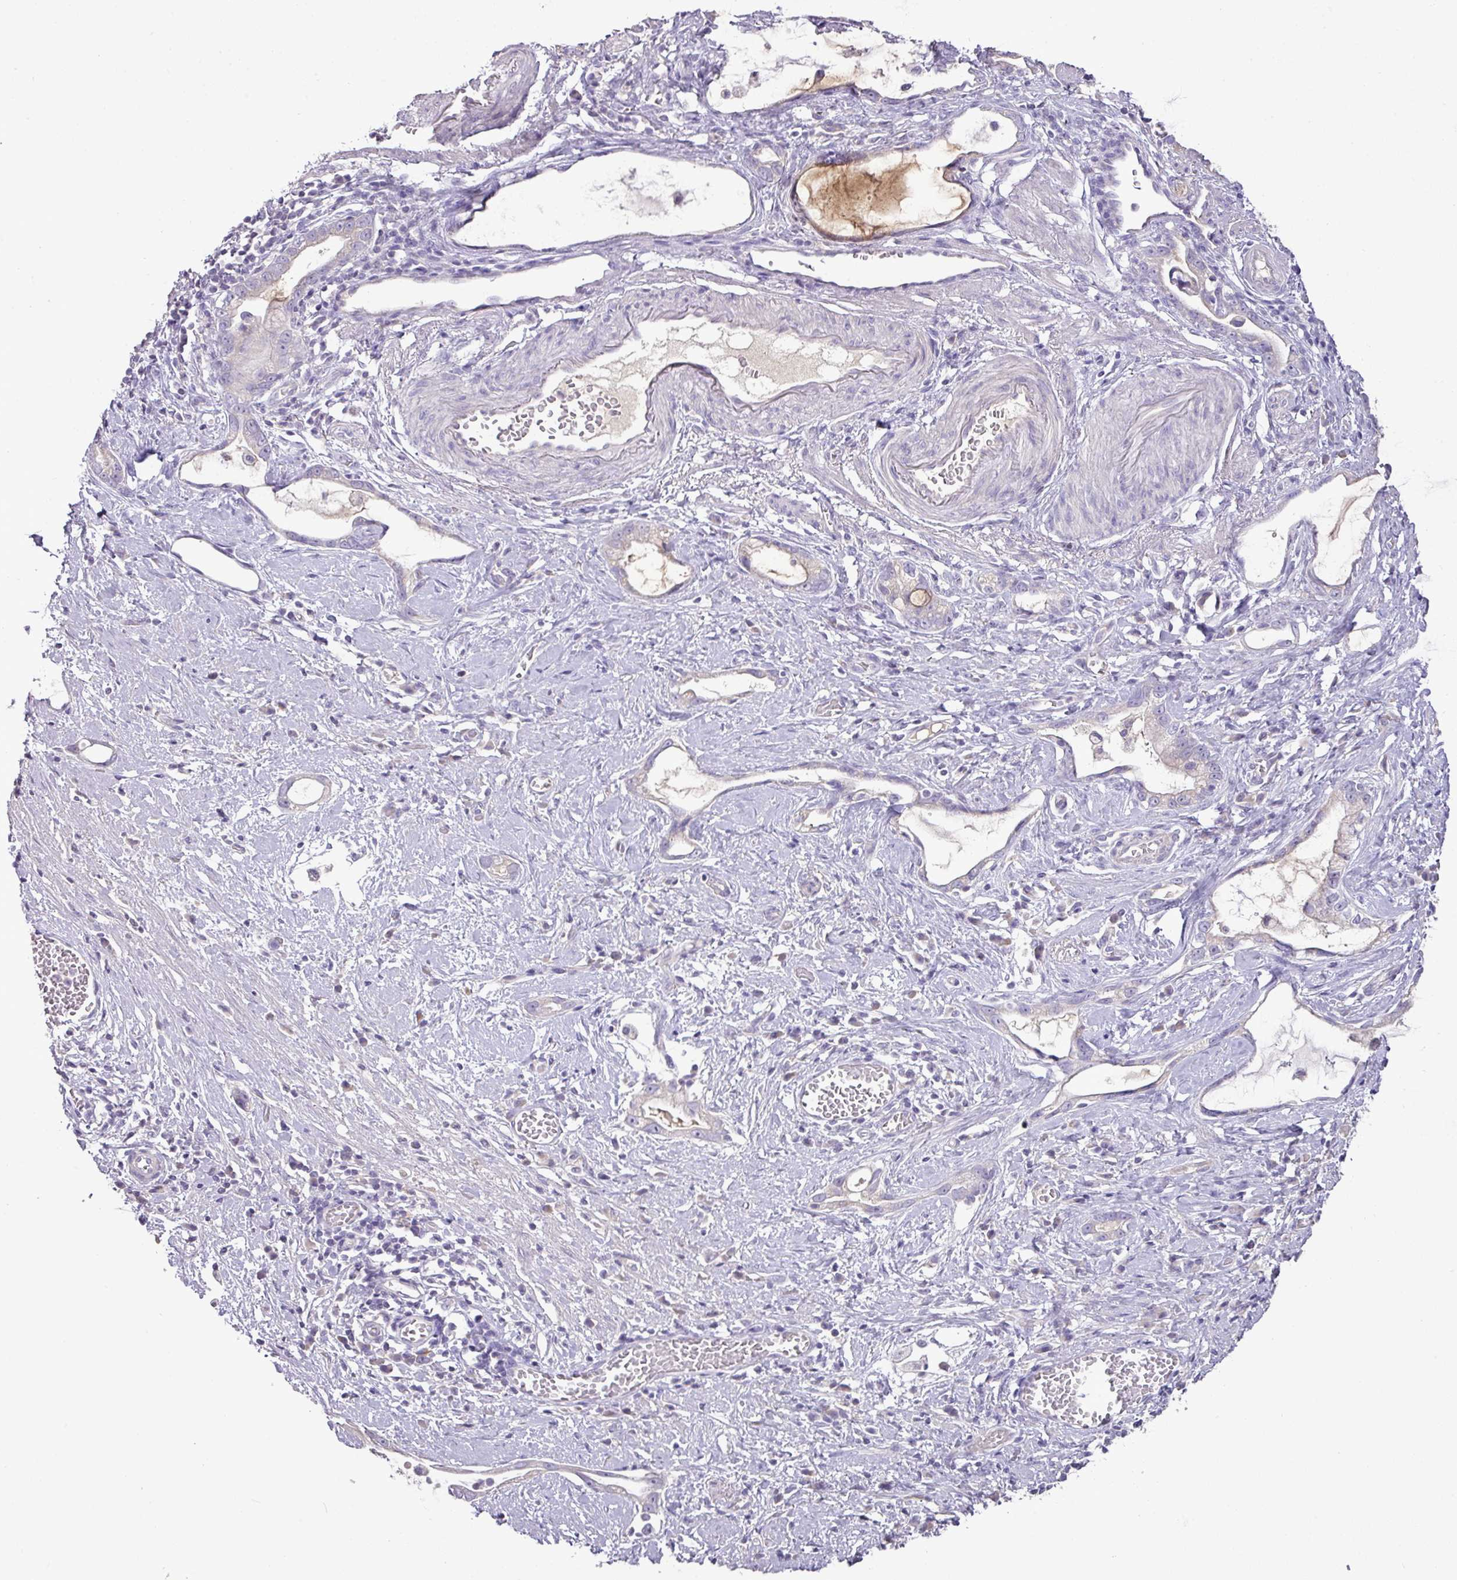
{"staining": {"intensity": "negative", "quantity": "none", "location": "none"}, "tissue": "stomach cancer", "cell_type": "Tumor cells", "image_type": "cancer", "snomed": [{"axis": "morphology", "description": "Adenocarcinoma, NOS"}, {"axis": "topography", "description": "Stomach"}], "caption": "Image shows no significant protein expression in tumor cells of stomach cancer (adenocarcinoma). (DAB immunohistochemistry (IHC) with hematoxylin counter stain).", "gene": "BRINP2", "patient": {"sex": "male", "age": 55}}